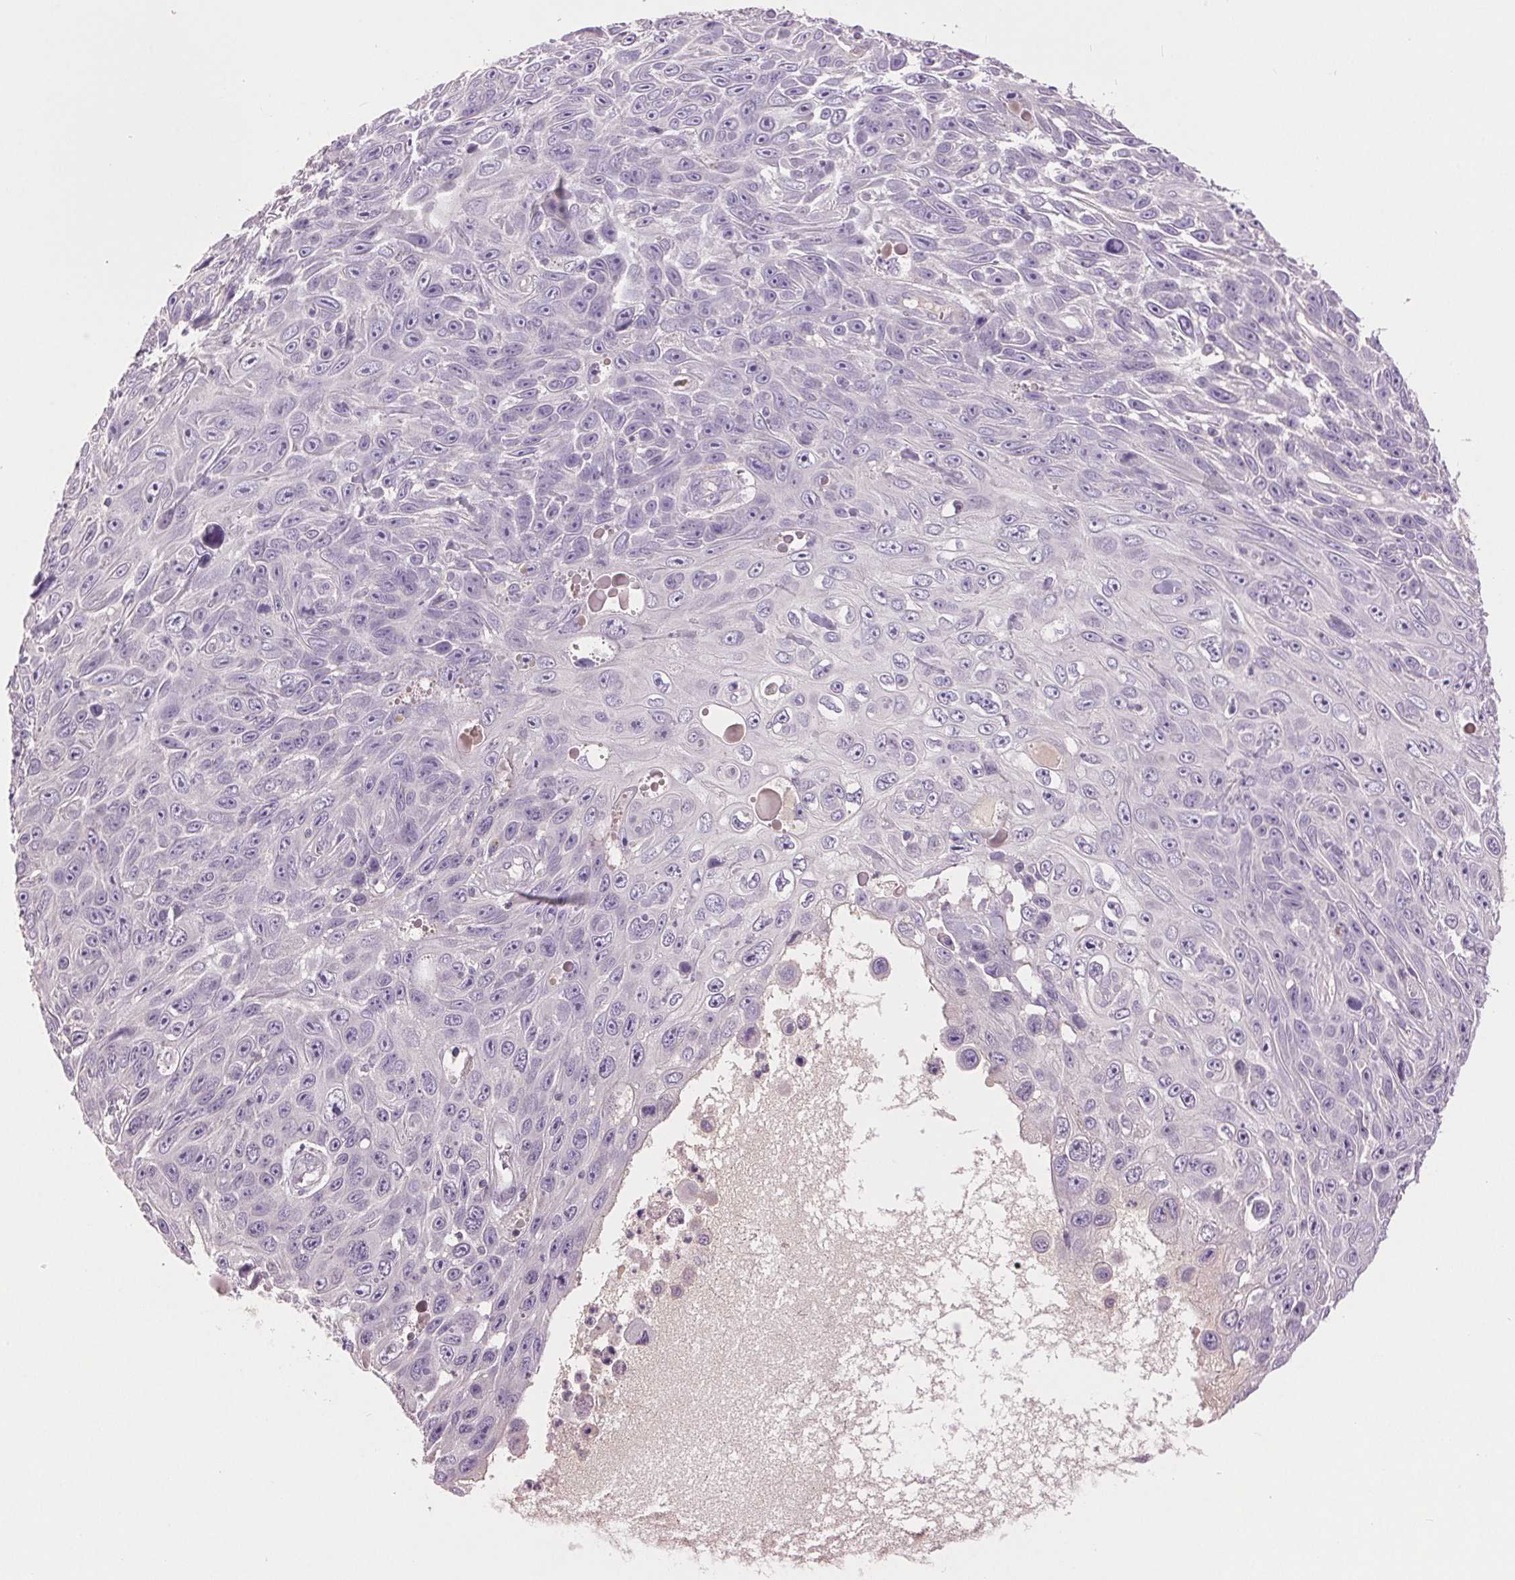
{"staining": {"intensity": "negative", "quantity": "none", "location": "none"}, "tissue": "skin cancer", "cell_type": "Tumor cells", "image_type": "cancer", "snomed": [{"axis": "morphology", "description": "Squamous cell carcinoma, NOS"}, {"axis": "topography", "description": "Skin"}], "caption": "Tumor cells show no significant protein expression in skin cancer (squamous cell carcinoma).", "gene": "FXYD4", "patient": {"sex": "male", "age": 82}}